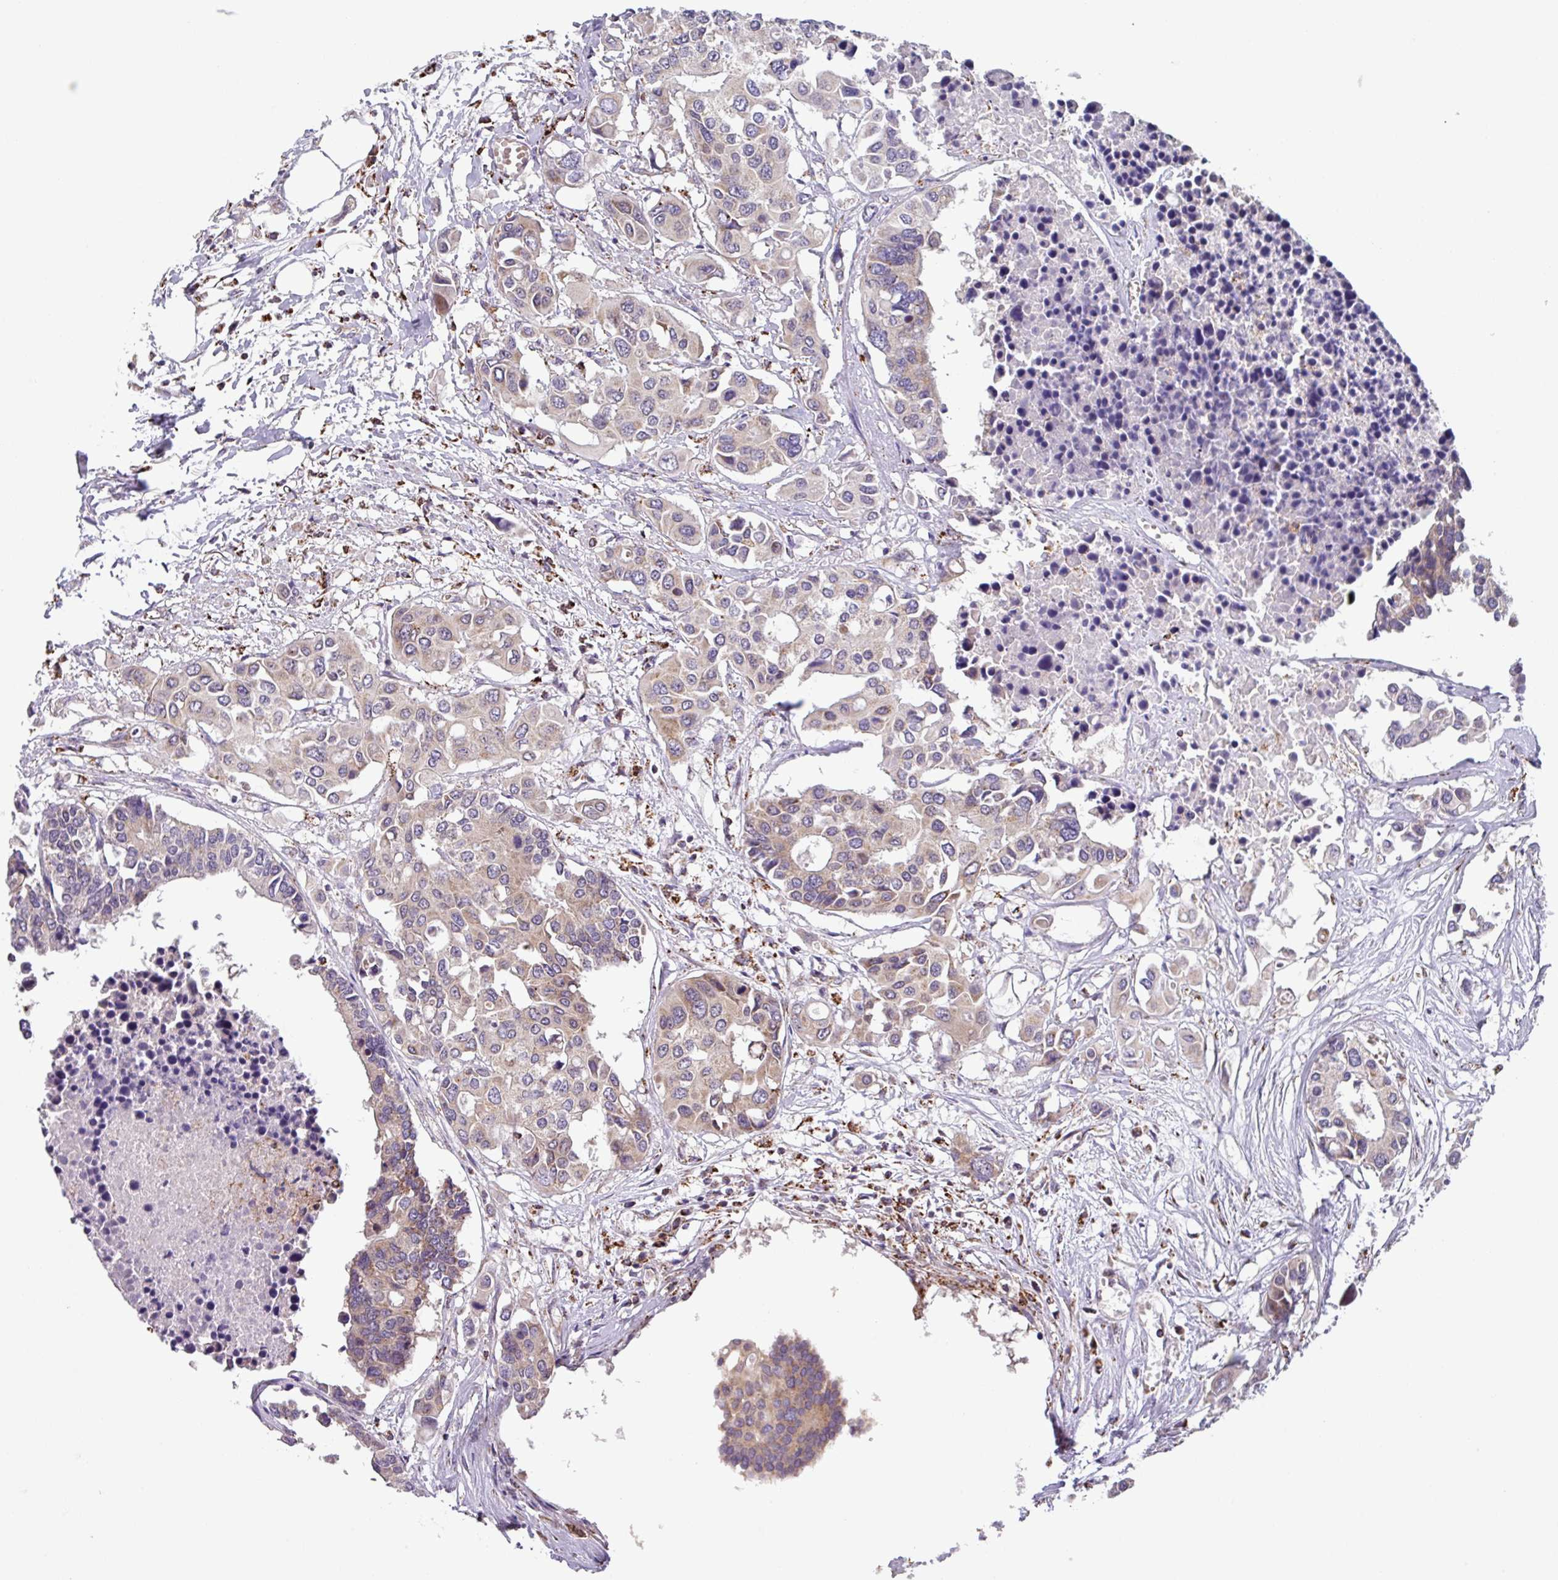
{"staining": {"intensity": "weak", "quantity": "<25%", "location": "cytoplasmic/membranous"}, "tissue": "colorectal cancer", "cell_type": "Tumor cells", "image_type": "cancer", "snomed": [{"axis": "morphology", "description": "Adenocarcinoma, NOS"}, {"axis": "topography", "description": "Colon"}], "caption": "Human colorectal adenocarcinoma stained for a protein using IHC exhibits no expression in tumor cells.", "gene": "AKIRIN1", "patient": {"sex": "male", "age": 77}}